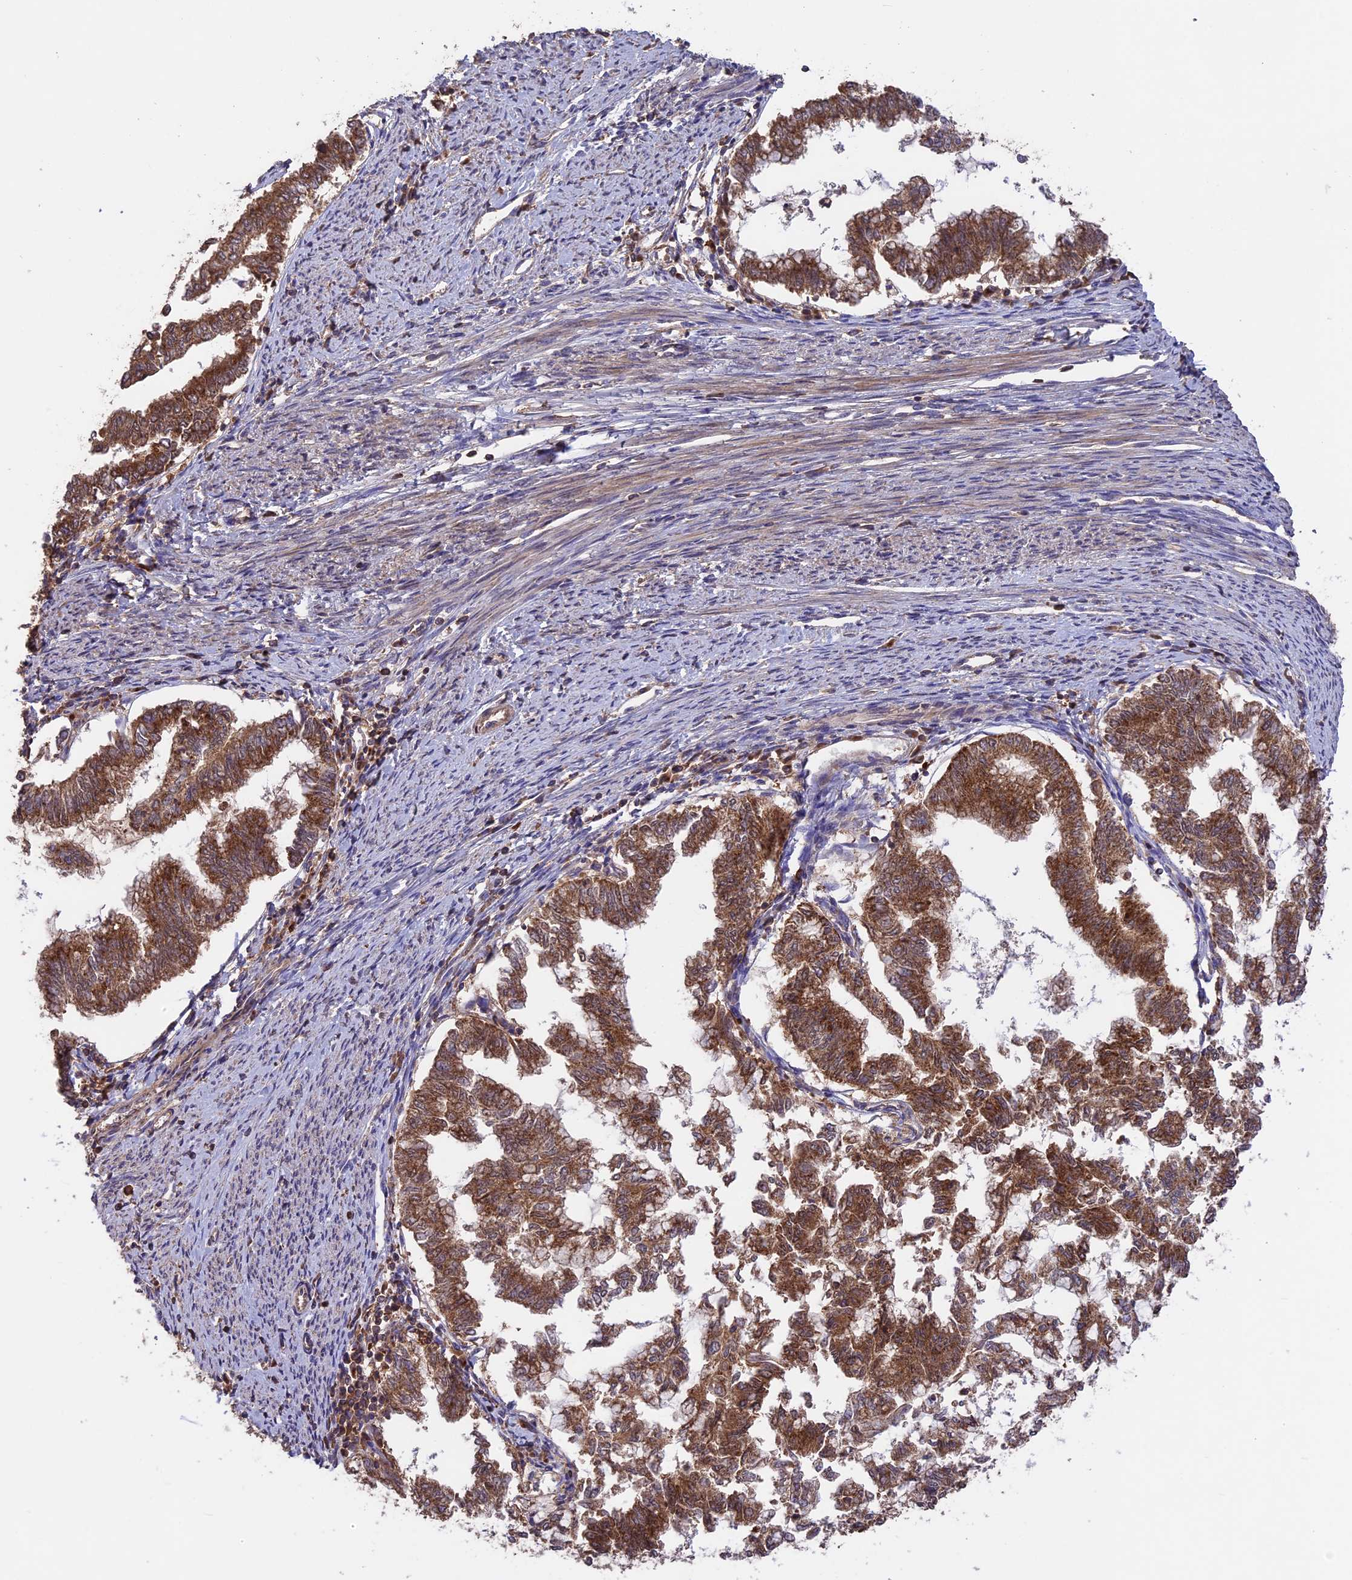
{"staining": {"intensity": "strong", "quantity": ">75%", "location": "cytoplasmic/membranous"}, "tissue": "endometrial cancer", "cell_type": "Tumor cells", "image_type": "cancer", "snomed": [{"axis": "morphology", "description": "Adenocarcinoma, NOS"}, {"axis": "topography", "description": "Endometrium"}], "caption": "Endometrial cancer stained with a brown dye shows strong cytoplasmic/membranous positive staining in approximately >75% of tumor cells.", "gene": "NUDT8", "patient": {"sex": "female", "age": 79}}